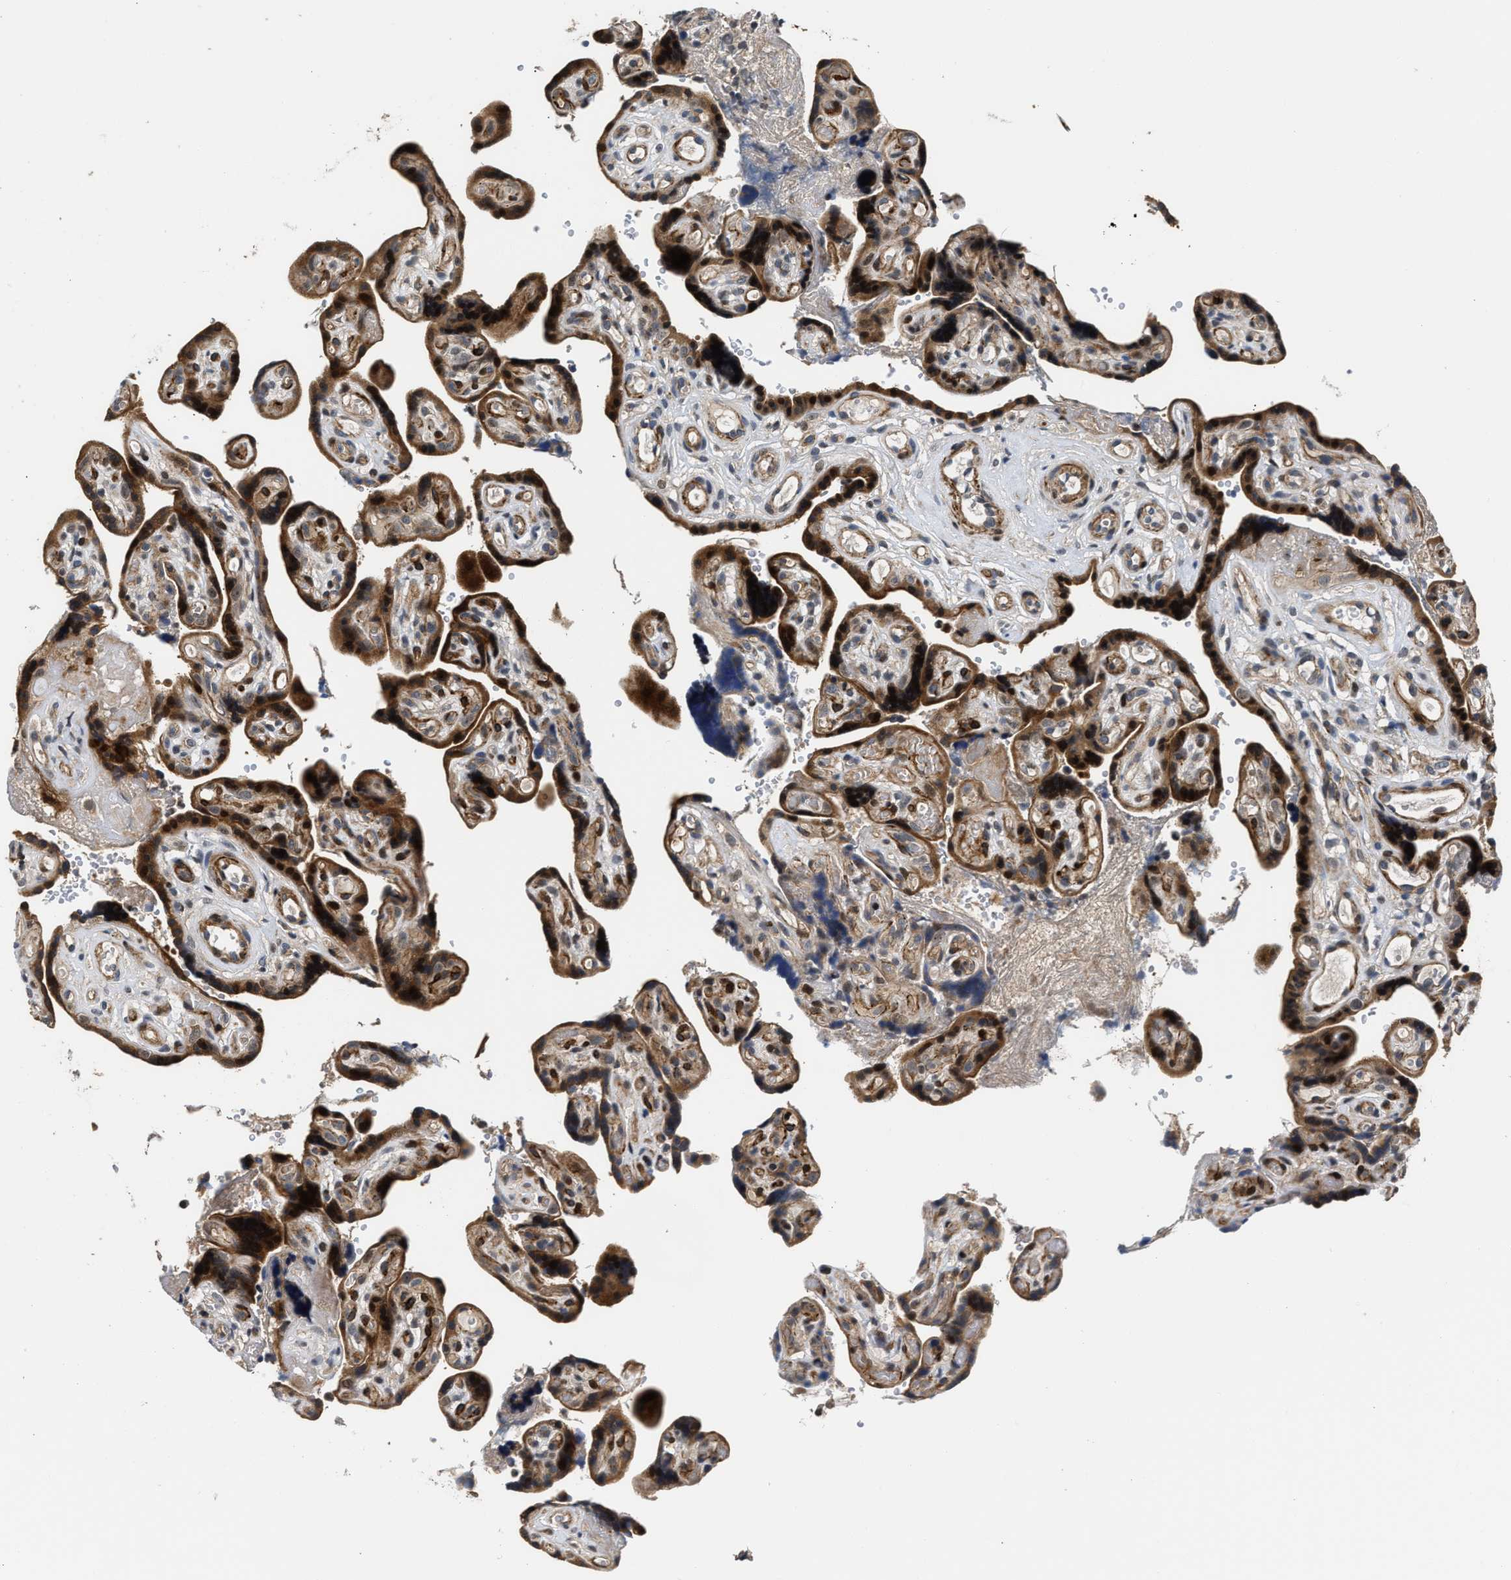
{"staining": {"intensity": "strong", "quantity": ">75%", "location": "cytoplasmic/membranous,nuclear"}, "tissue": "placenta", "cell_type": "Decidual cells", "image_type": "normal", "snomed": [{"axis": "morphology", "description": "Normal tissue, NOS"}, {"axis": "topography", "description": "Placenta"}], "caption": "Human placenta stained for a protein (brown) displays strong cytoplasmic/membranous,nuclear positive staining in about >75% of decidual cells.", "gene": "ALDH3A2", "patient": {"sex": "female", "age": 30}}